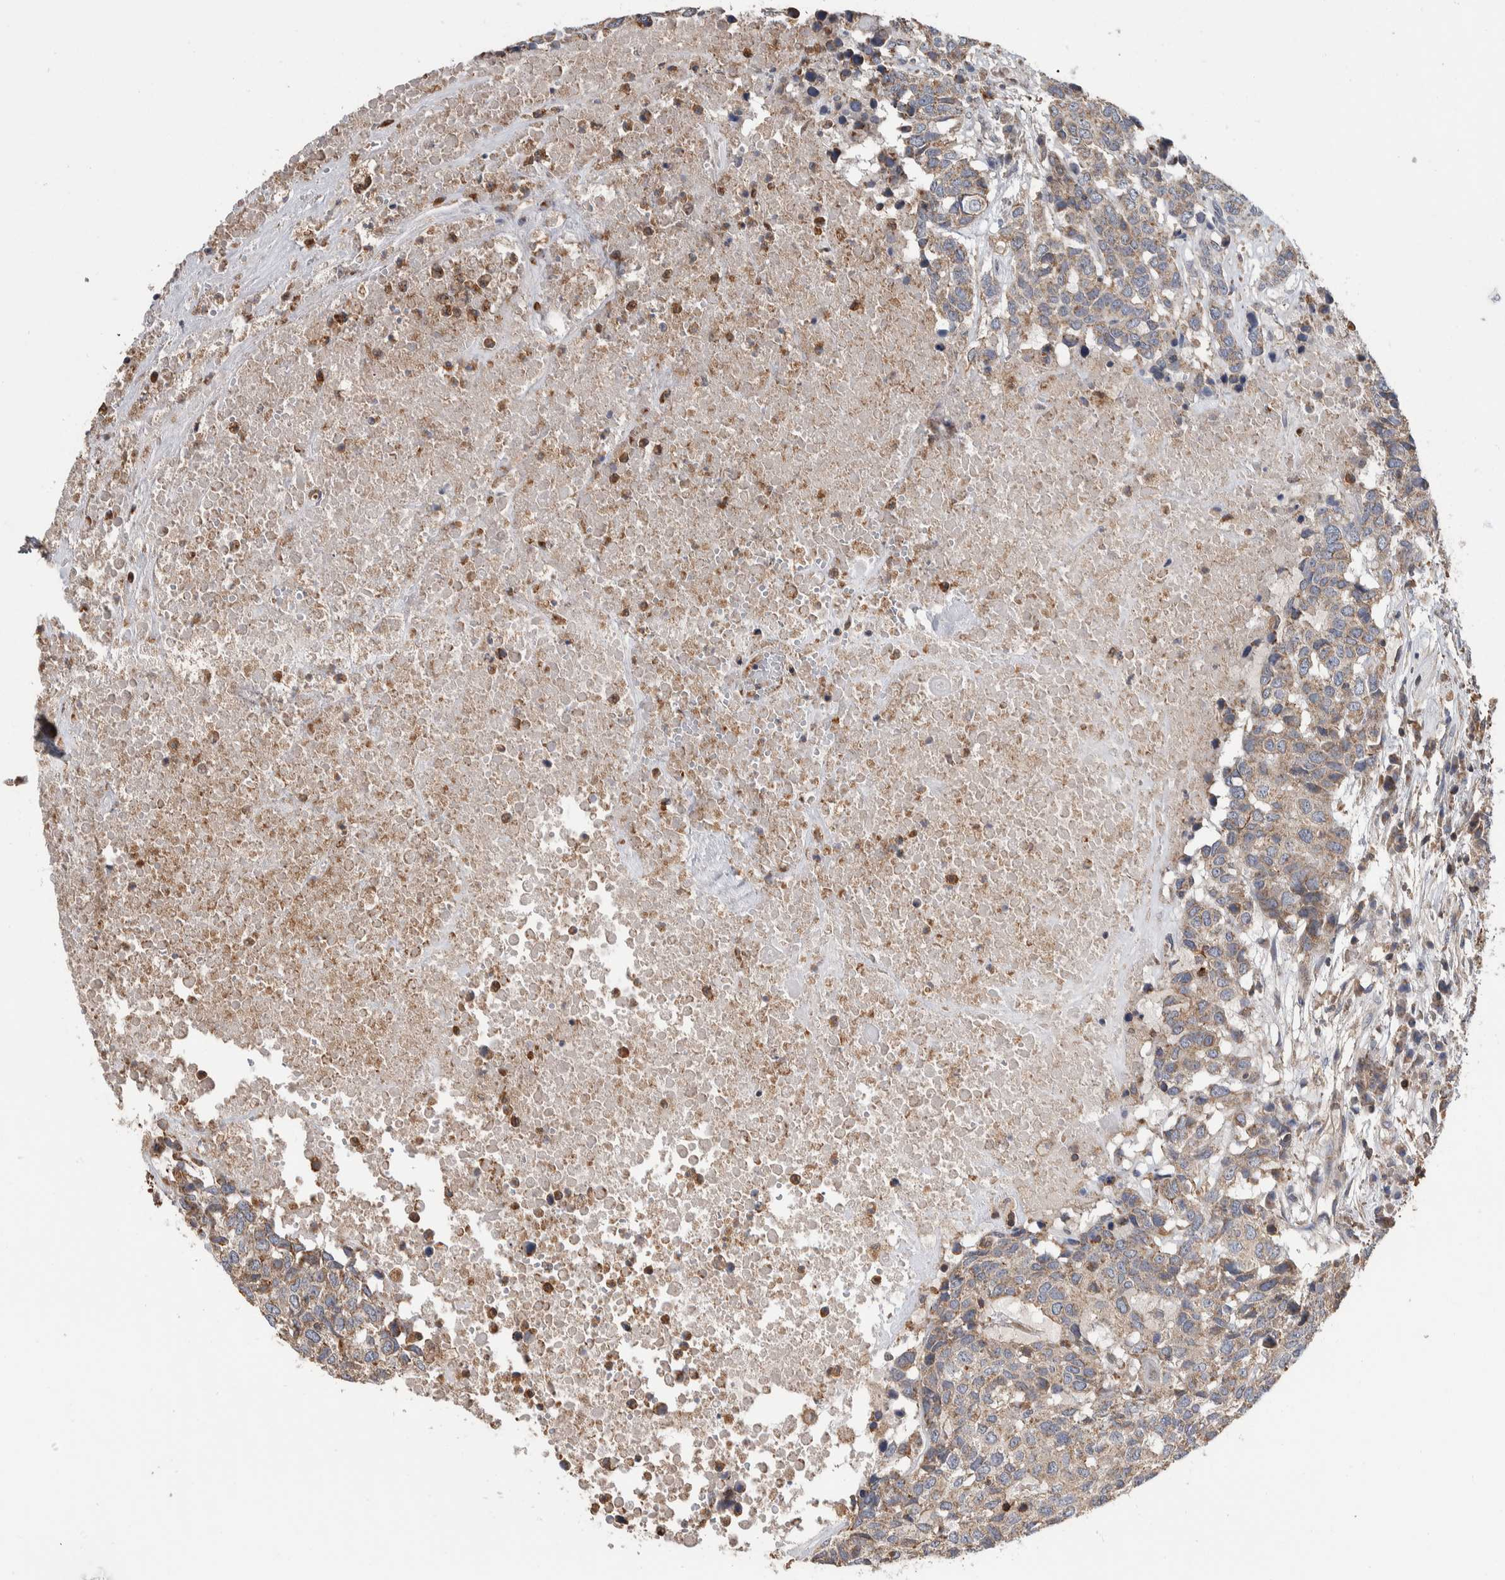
{"staining": {"intensity": "weak", "quantity": ">75%", "location": "cytoplasmic/membranous"}, "tissue": "head and neck cancer", "cell_type": "Tumor cells", "image_type": "cancer", "snomed": [{"axis": "morphology", "description": "Squamous cell carcinoma, NOS"}, {"axis": "topography", "description": "Head-Neck"}], "caption": "High-magnification brightfield microscopy of head and neck cancer (squamous cell carcinoma) stained with DAB (3,3'-diaminobenzidine) (brown) and counterstained with hematoxylin (blue). tumor cells exhibit weak cytoplasmic/membranous positivity is appreciated in about>75% of cells. The protein of interest is stained brown, and the nuclei are stained in blue (DAB IHC with brightfield microscopy, high magnification).", "gene": "SDCBP", "patient": {"sex": "male", "age": 66}}